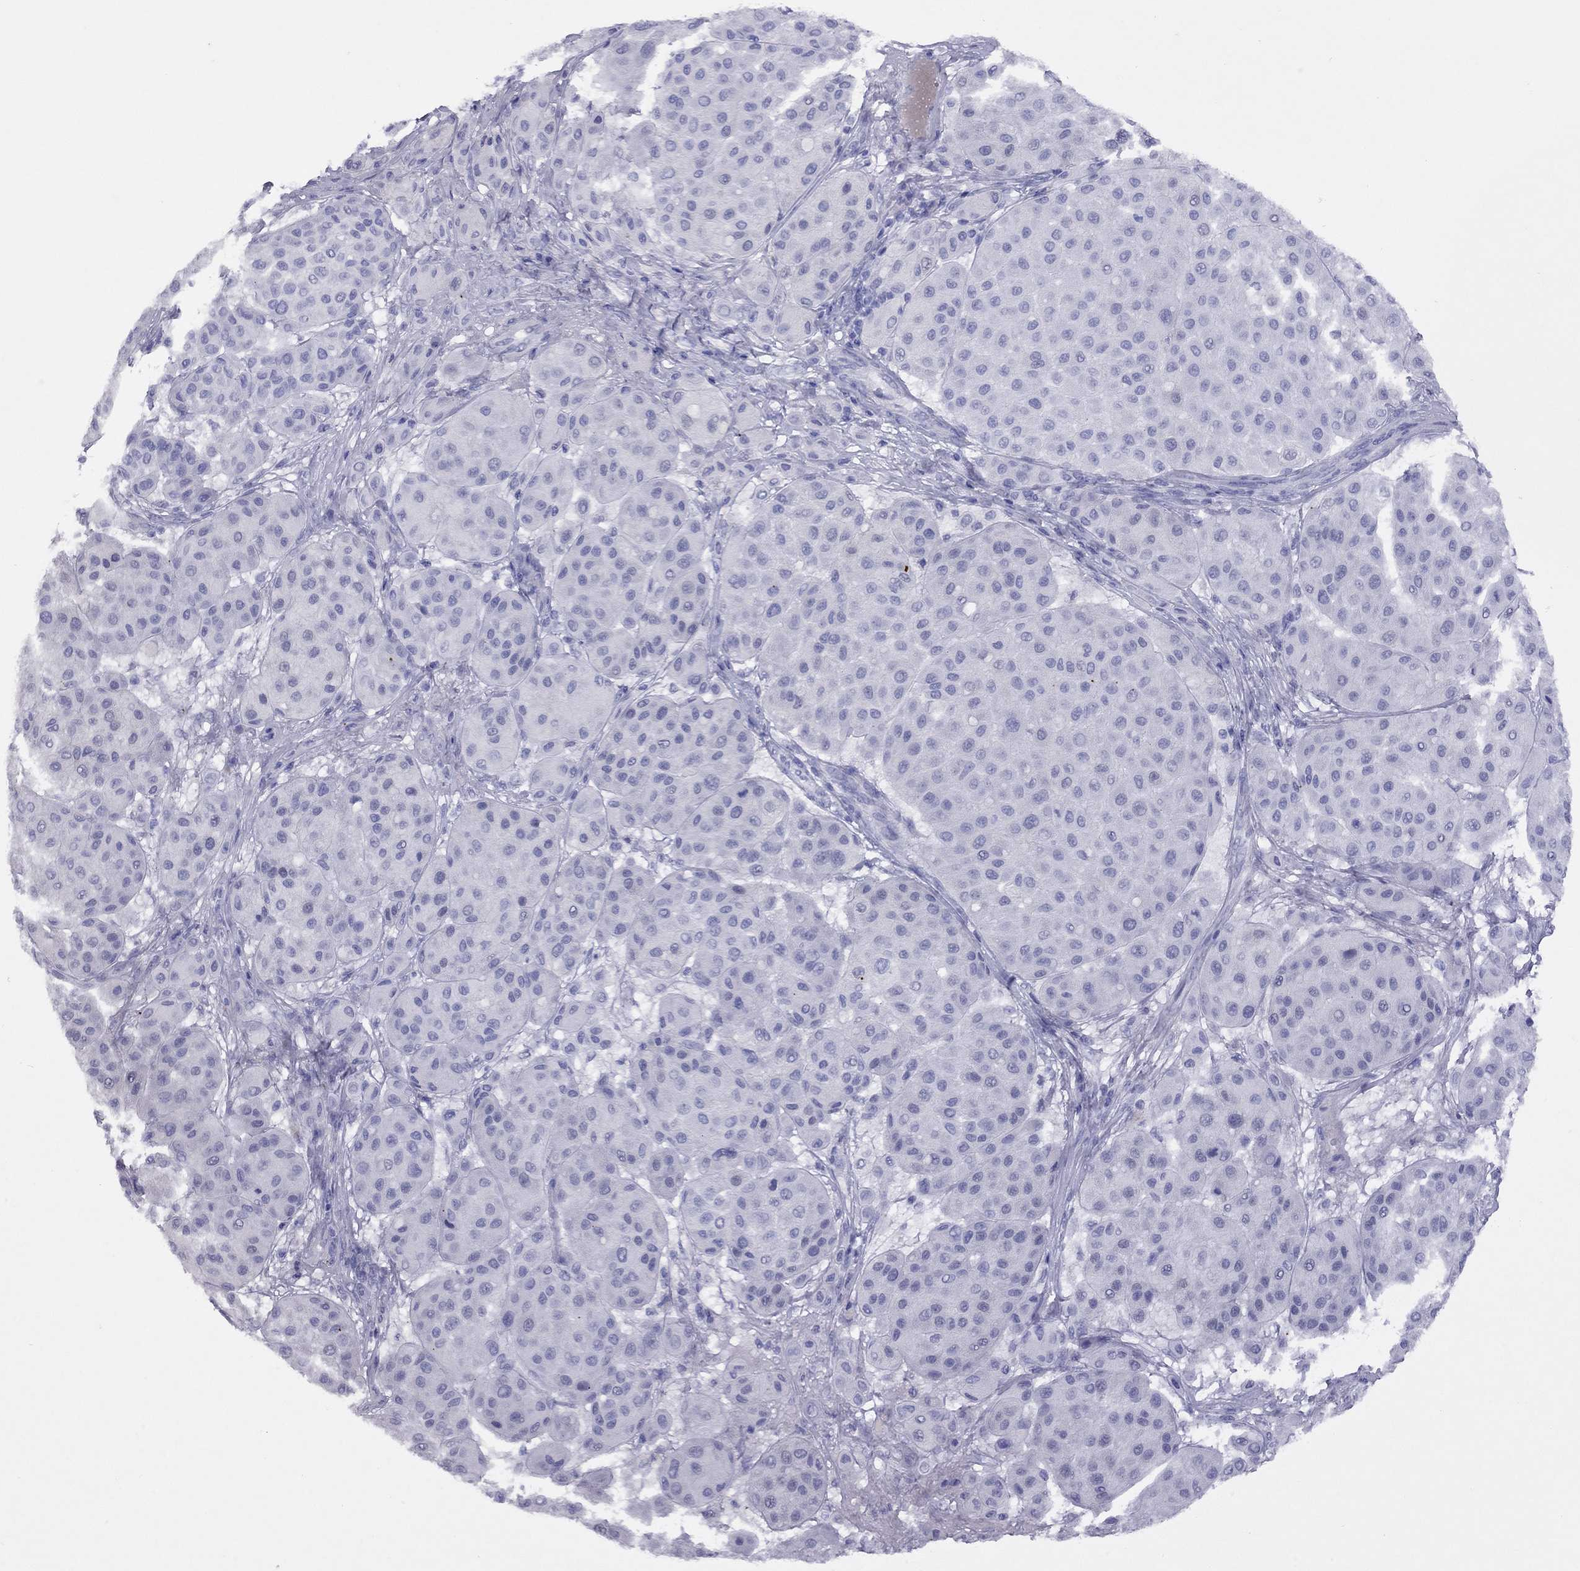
{"staining": {"intensity": "negative", "quantity": "none", "location": "none"}, "tissue": "melanoma", "cell_type": "Tumor cells", "image_type": "cancer", "snomed": [{"axis": "morphology", "description": "Malignant melanoma, Metastatic site"}, {"axis": "topography", "description": "Smooth muscle"}], "caption": "Immunohistochemistry (IHC) micrograph of human malignant melanoma (metastatic site) stained for a protein (brown), which shows no positivity in tumor cells.", "gene": "GRIA2", "patient": {"sex": "male", "age": 41}}